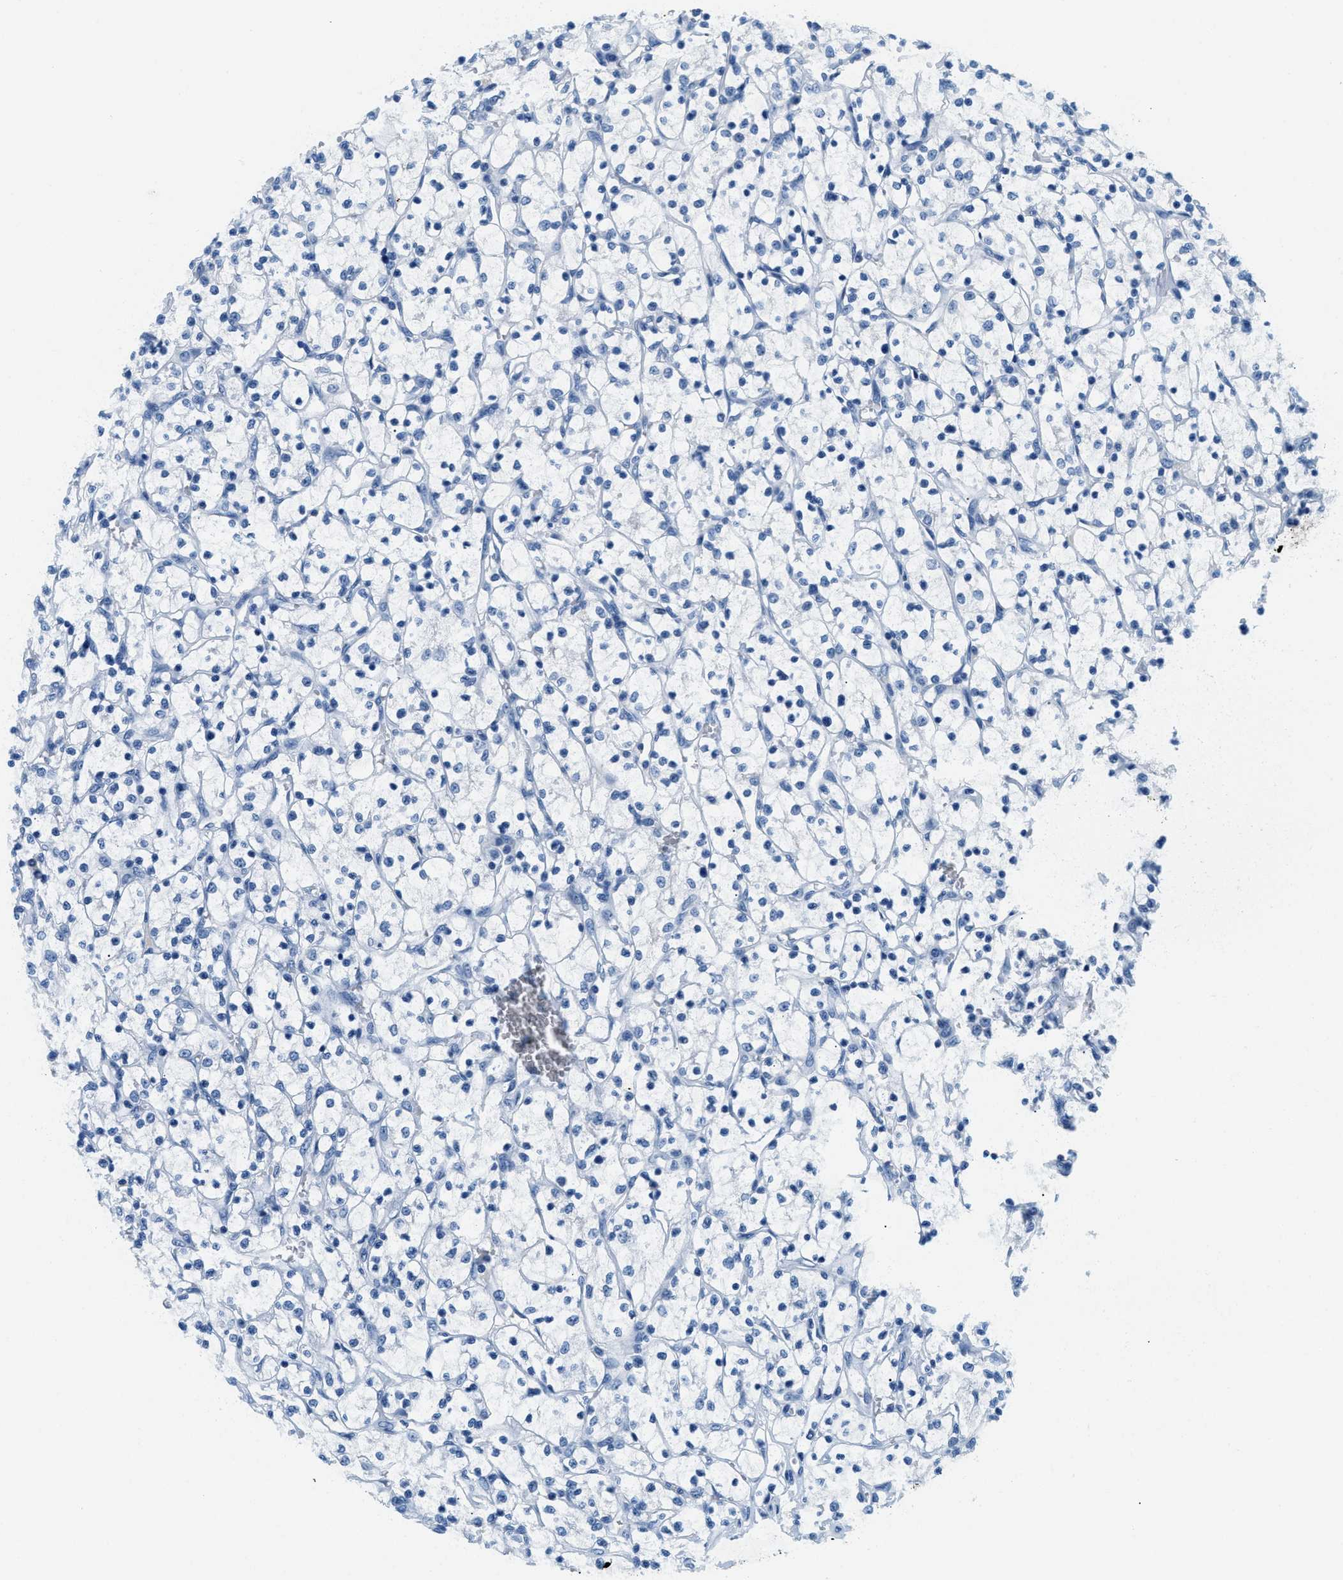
{"staining": {"intensity": "negative", "quantity": "none", "location": "none"}, "tissue": "renal cancer", "cell_type": "Tumor cells", "image_type": "cancer", "snomed": [{"axis": "morphology", "description": "Adenocarcinoma, NOS"}, {"axis": "topography", "description": "Kidney"}], "caption": "Immunohistochemical staining of adenocarcinoma (renal) demonstrates no significant staining in tumor cells. (DAB immunohistochemistry (IHC) visualized using brightfield microscopy, high magnification).", "gene": "STXBP2", "patient": {"sex": "female", "age": 69}}